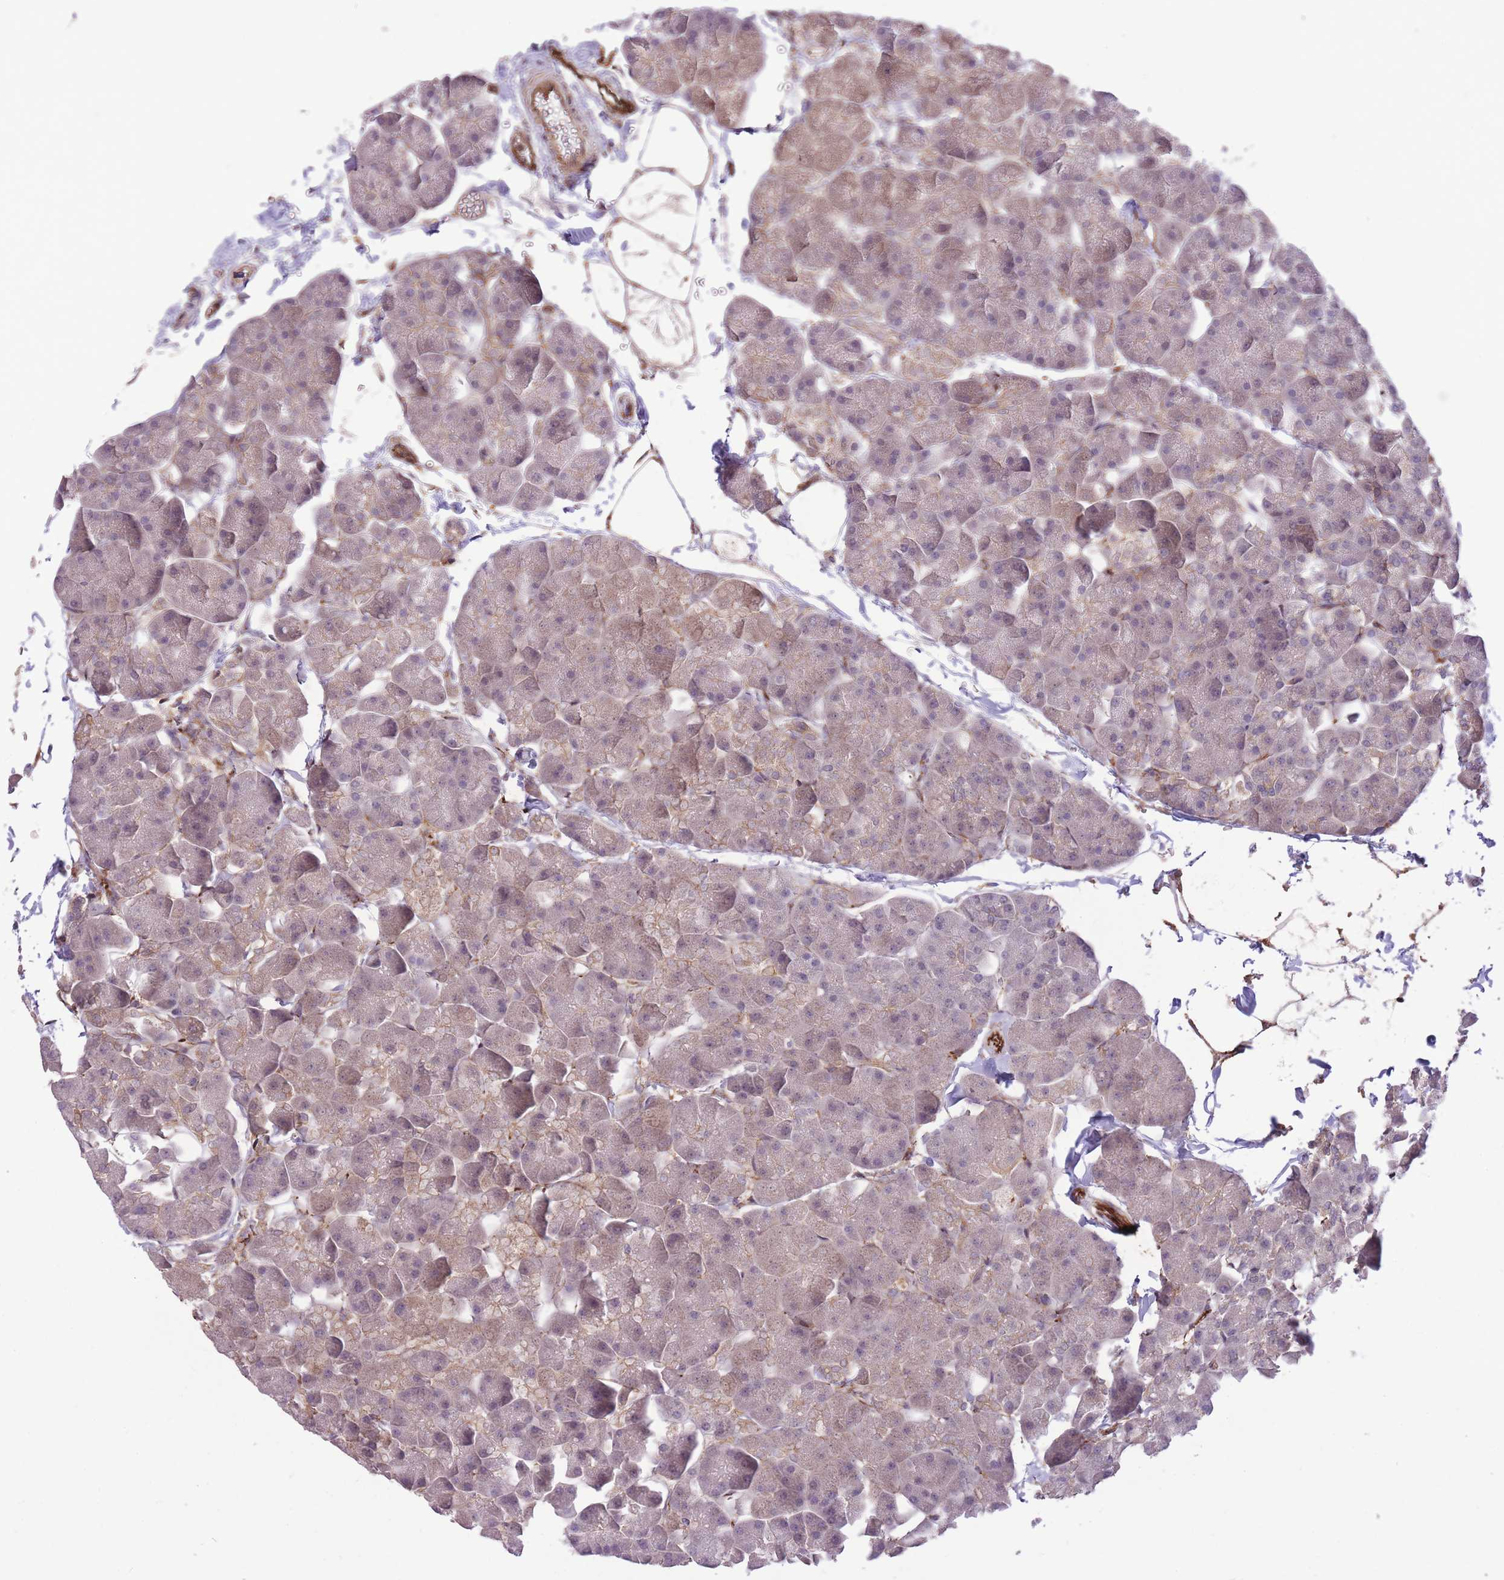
{"staining": {"intensity": "moderate", "quantity": "<25%", "location": "cytoplasmic/membranous"}, "tissue": "pancreas", "cell_type": "Exocrine glandular cells", "image_type": "normal", "snomed": [{"axis": "morphology", "description": "Normal tissue, NOS"}, {"axis": "topography", "description": "Pancreas"}], "caption": "A brown stain highlights moderate cytoplasmic/membranous staining of a protein in exocrine glandular cells of unremarkable pancreas. (DAB IHC, brown staining for protein, blue staining for nuclei).", "gene": "CISH", "patient": {"sex": "male", "age": 35}}